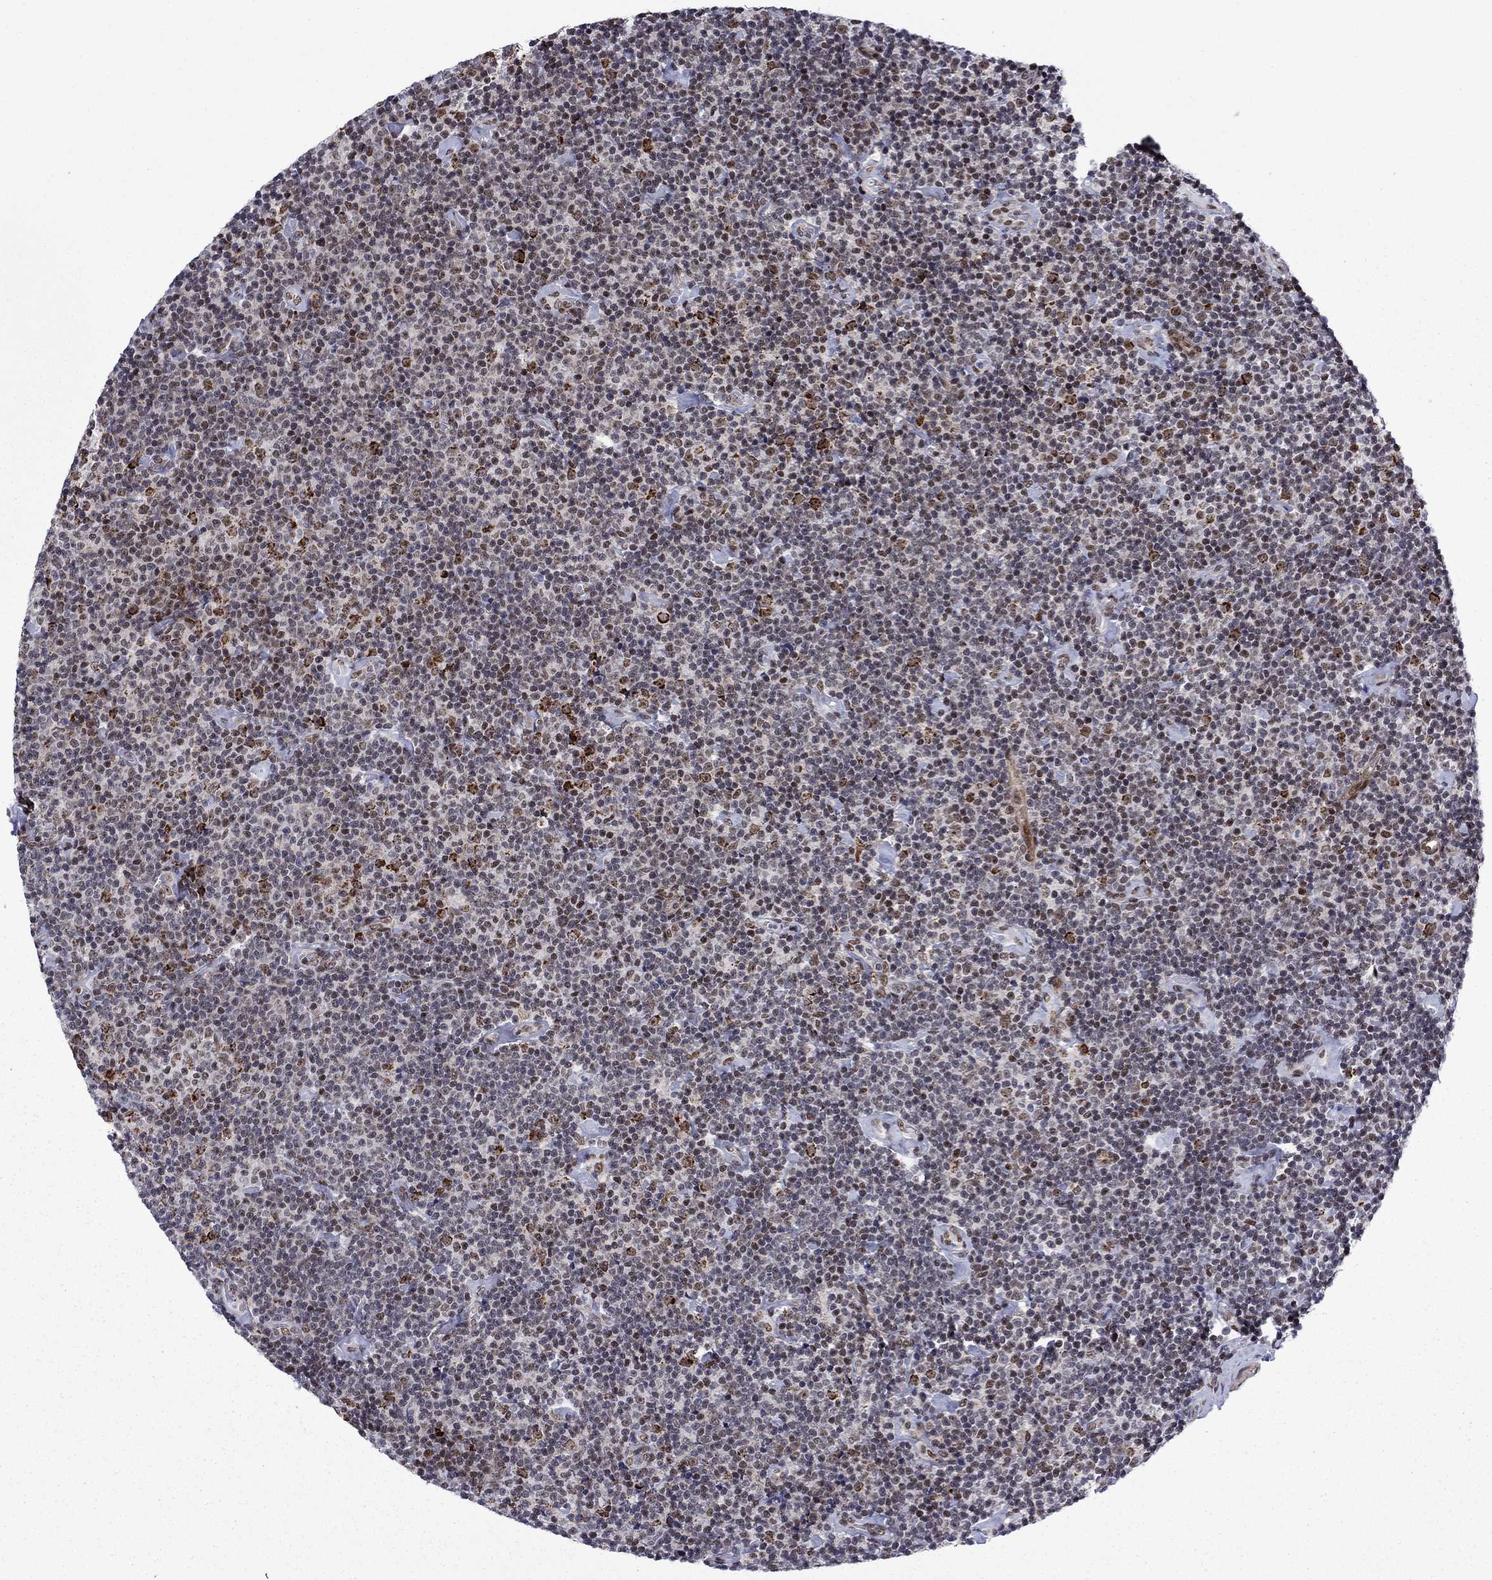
{"staining": {"intensity": "negative", "quantity": "none", "location": "none"}, "tissue": "lymphoma", "cell_type": "Tumor cells", "image_type": "cancer", "snomed": [{"axis": "morphology", "description": "Malignant lymphoma, non-Hodgkin's type, Low grade"}, {"axis": "topography", "description": "Lymph node"}], "caption": "IHC image of lymphoma stained for a protein (brown), which reveals no positivity in tumor cells. The staining is performed using DAB (3,3'-diaminobenzidine) brown chromogen with nuclei counter-stained in using hematoxylin.", "gene": "SURF2", "patient": {"sex": "male", "age": 81}}